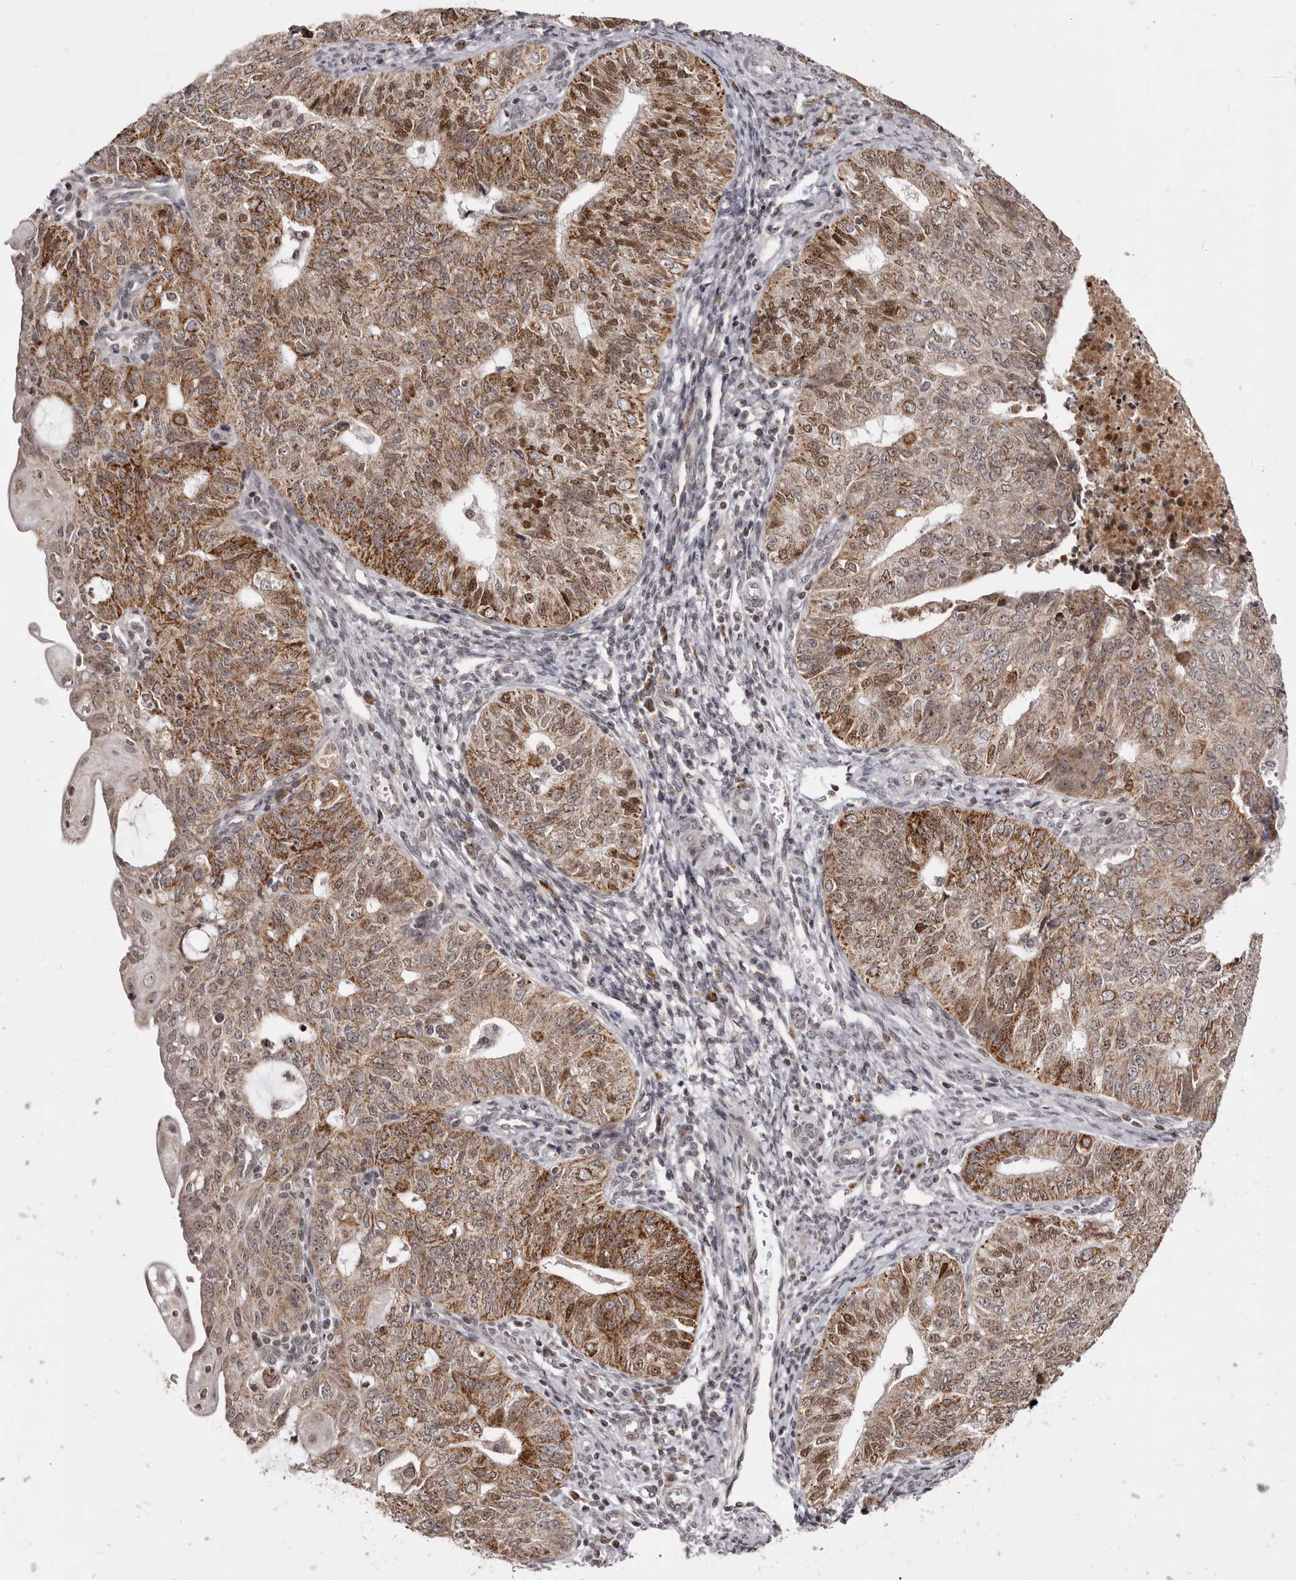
{"staining": {"intensity": "moderate", "quantity": ">75%", "location": "cytoplasmic/membranous,nuclear"}, "tissue": "endometrial cancer", "cell_type": "Tumor cells", "image_type": "cancer", "snomed": [{"axis": "morphology", "description": "Adenocarcinoma, NOS"}, {"axis": "topography", "description": "Endometrium"}], "caption": "Immunohistochemical staining of human endometrial cancer reveals medium levels of moderate cytoplasmic/membranous and nuclear protein staining in approximately >75% of tumor cells. The protein of interest is stained brown, and the nuclei are stained in blue (DAB (3,3'-diaminobenzidine) IHC with brightfield microscopy, high magnification).", "gene": "THUMPD1", "patient": {"sex": "female", "age": 32}}